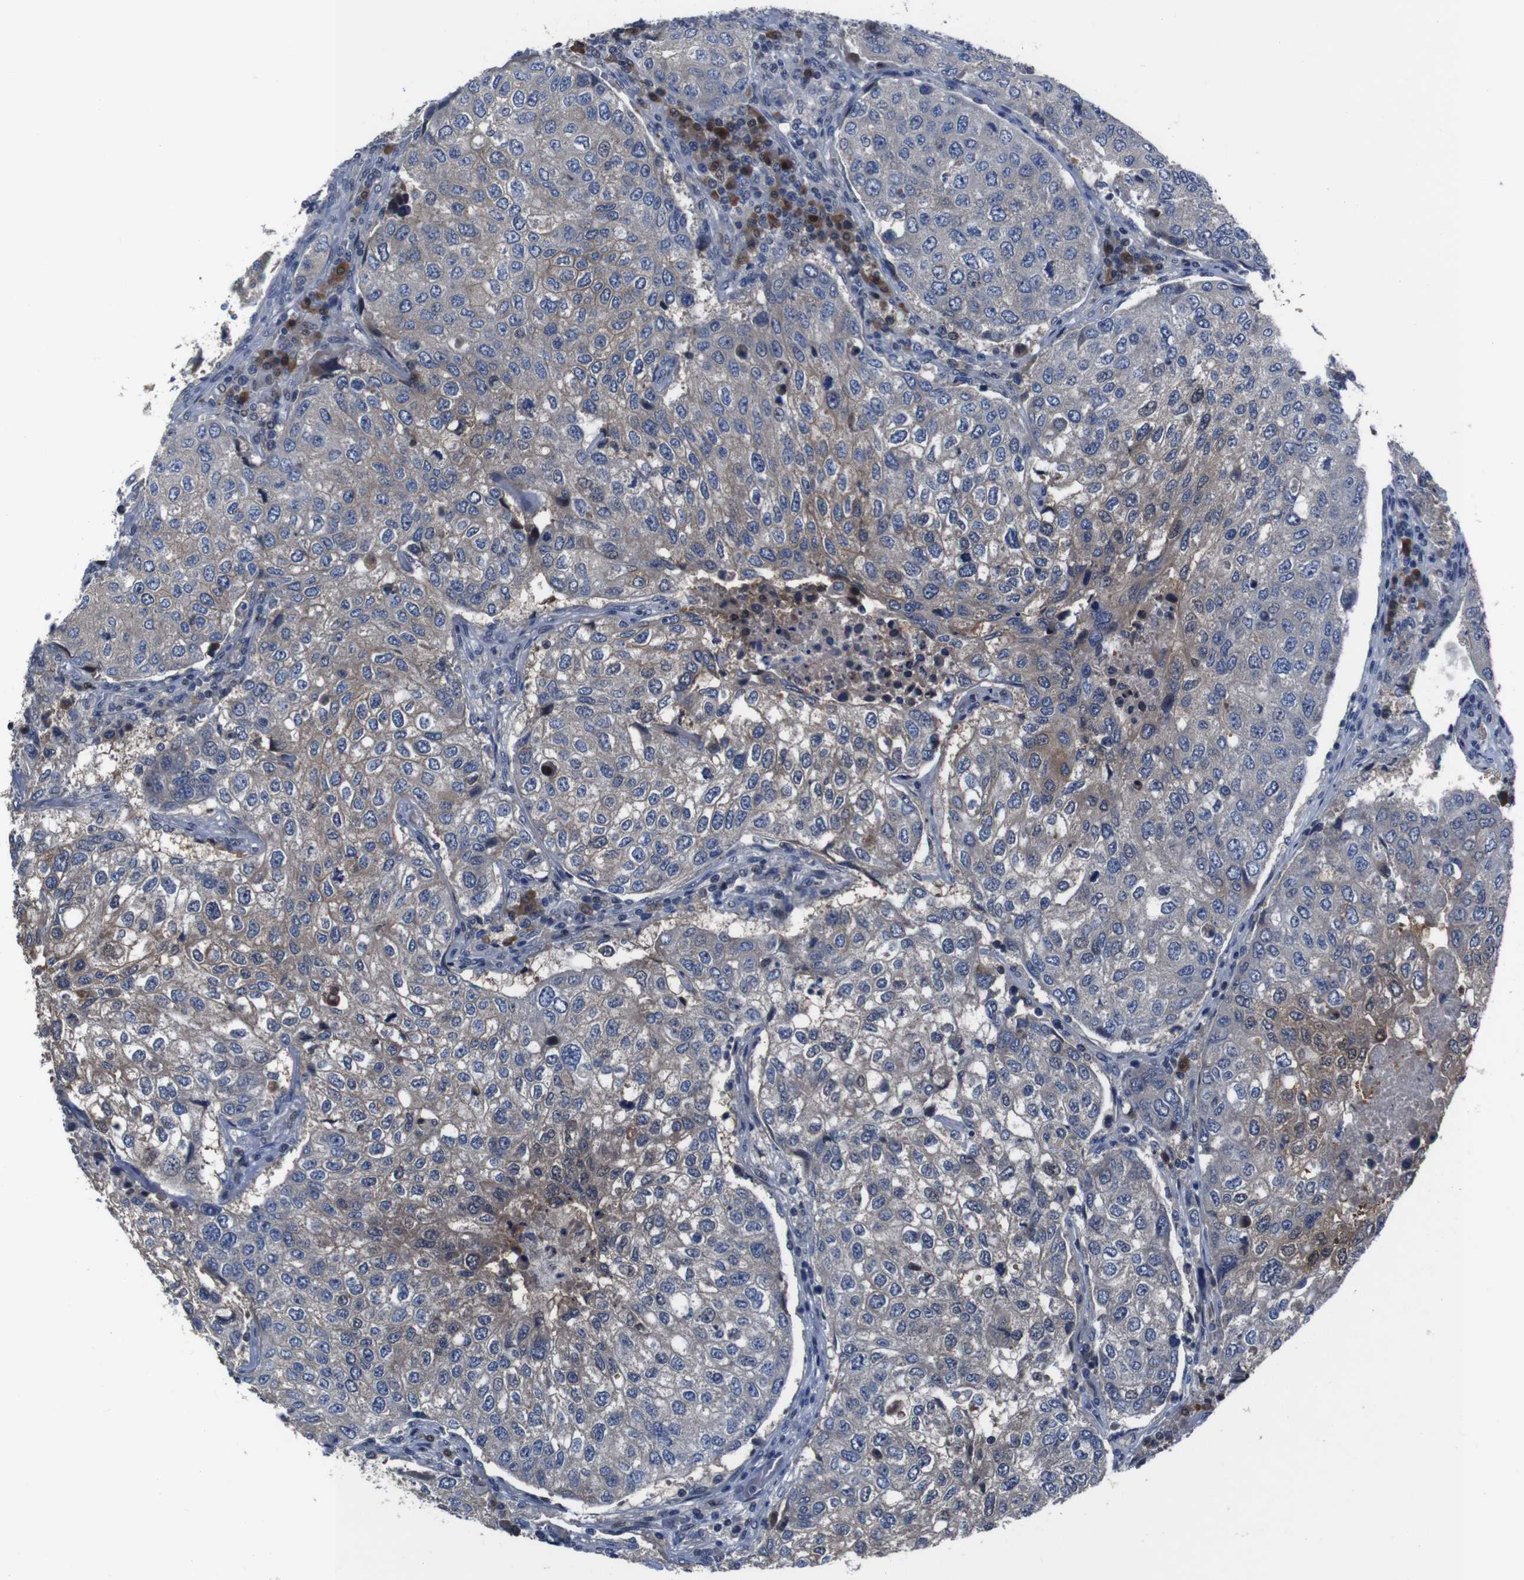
{"staining": {"intensity": "weak", "quantity": "25%-75%", "location": "cytoplasmic/membranous"}, "tissue": "urothelial cancer", "cell_type": "Tumor cells", "image_type": "cancer", "snomed": [{"axis": "morphology", "description": "Urothelial carcinoma, High grade"}, {"axis": "topography", "description": "Lymph node"}, {"axis": "topography", "description": "Urinary bladder"}], "caption": "A micrograph of urothelial cancer stained for a protein exhibits weak cytoplasmic/membranous brown staining in tumor cells.", "gene": "SEMA4B", "patient": {"sex": "male", "age": 51}}